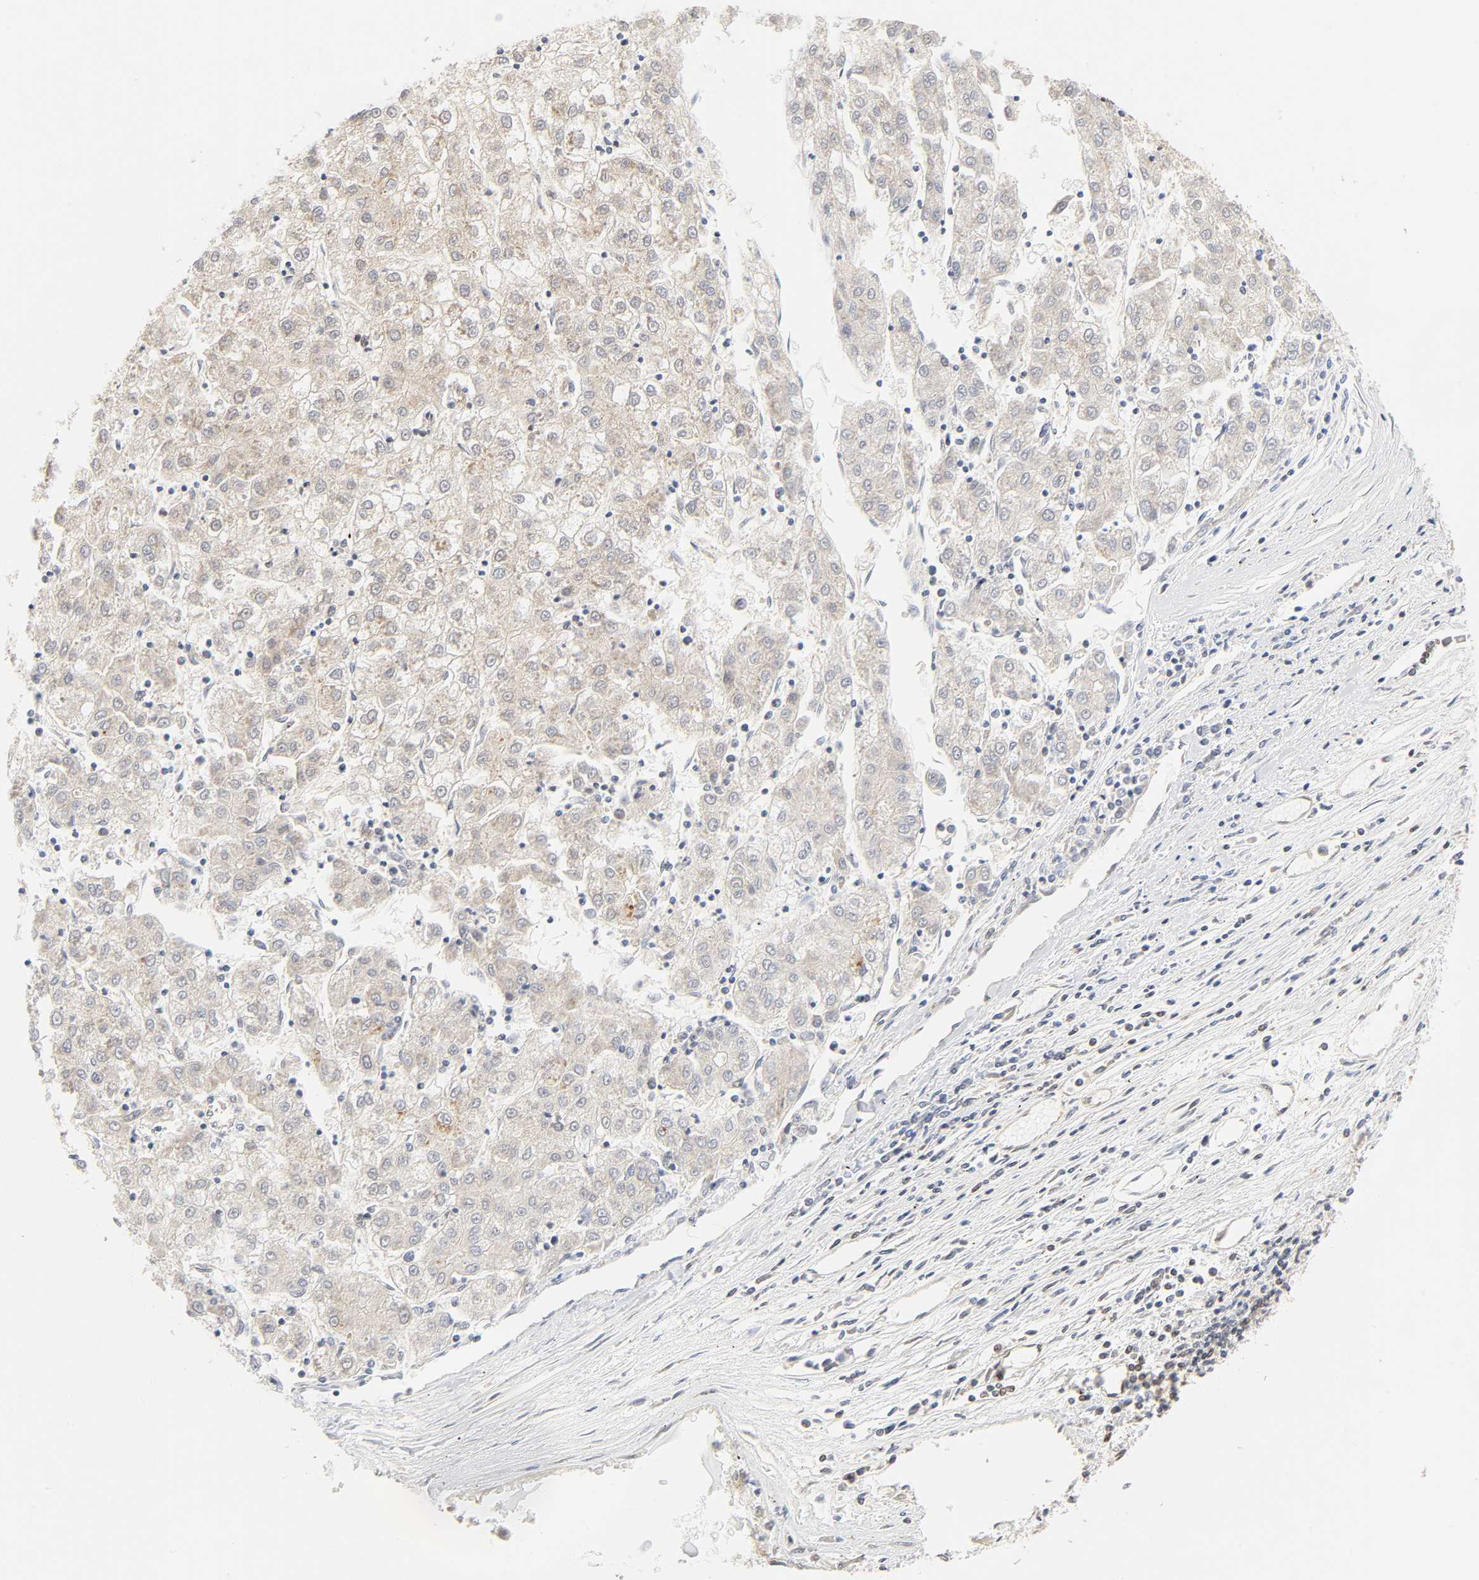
{"staining": {"intensity": "negative", "quantity": "none", "location": "none"}, "tissue": "liver cancer", "cell_type": "Tumor cells", "image_type": "cancer", "snomed": [{"axis": "morphology", "description": "Carcinoma, Hepatocellular, NOS"}, {"axis": "topography", "description": "Liver"}], "caption": "Hepatocellular carcinoma (liver) was stained to show a protein in brown. There is no significant positivity in tumor cells. (Immunohistochemistry, brightfield microscopy, high magnification).", "gene": "CDC37", "patient": {"sex": "male", "age": 72}}